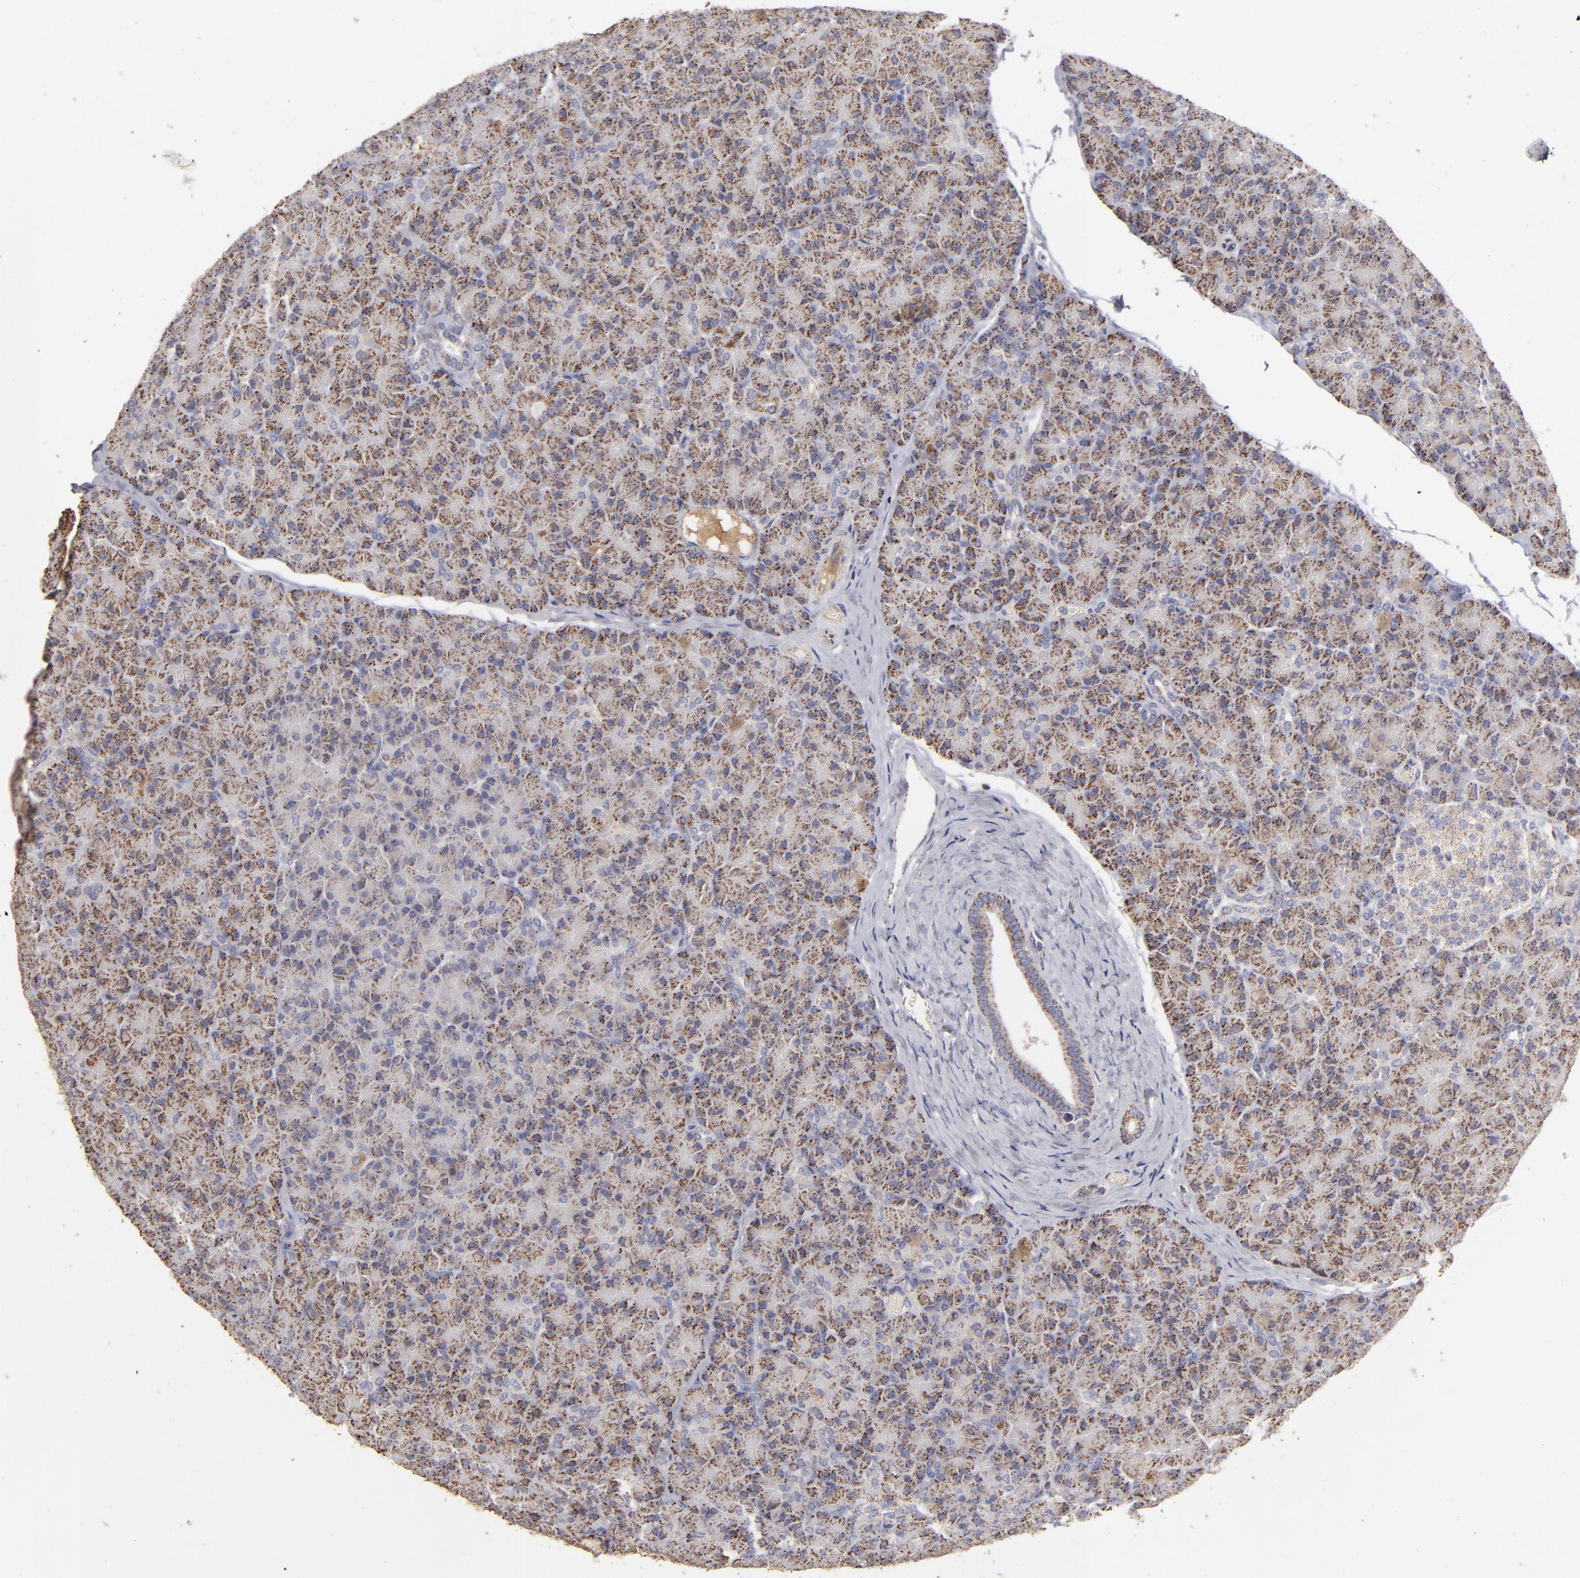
{"staining": {"intensity": "moderate", "quantity": ">75%", "location": "cytoplasmic/membranous"}, "tissue": "pancreas", "cell_type": "Exocrine glandular cells", "image_type": "normal", "snomed": [{"axis": "morphology", "description": "Normal tissue, NOS"}, {"axis": "topography", "description": "Pancreas"}], "caption": "Exocrine glandular cells reveal moderate cytoplasmic/membranous expression in about >75% of cells in benign pancreas. The staining is performed using DAB (3,3'-diaminobenzidine) brown chromogen to label protein expression. The nuclei are counter-stained blue using hematoxylin.", "gene": "CFB", "patient": {"sex": "female", "age": 43}}